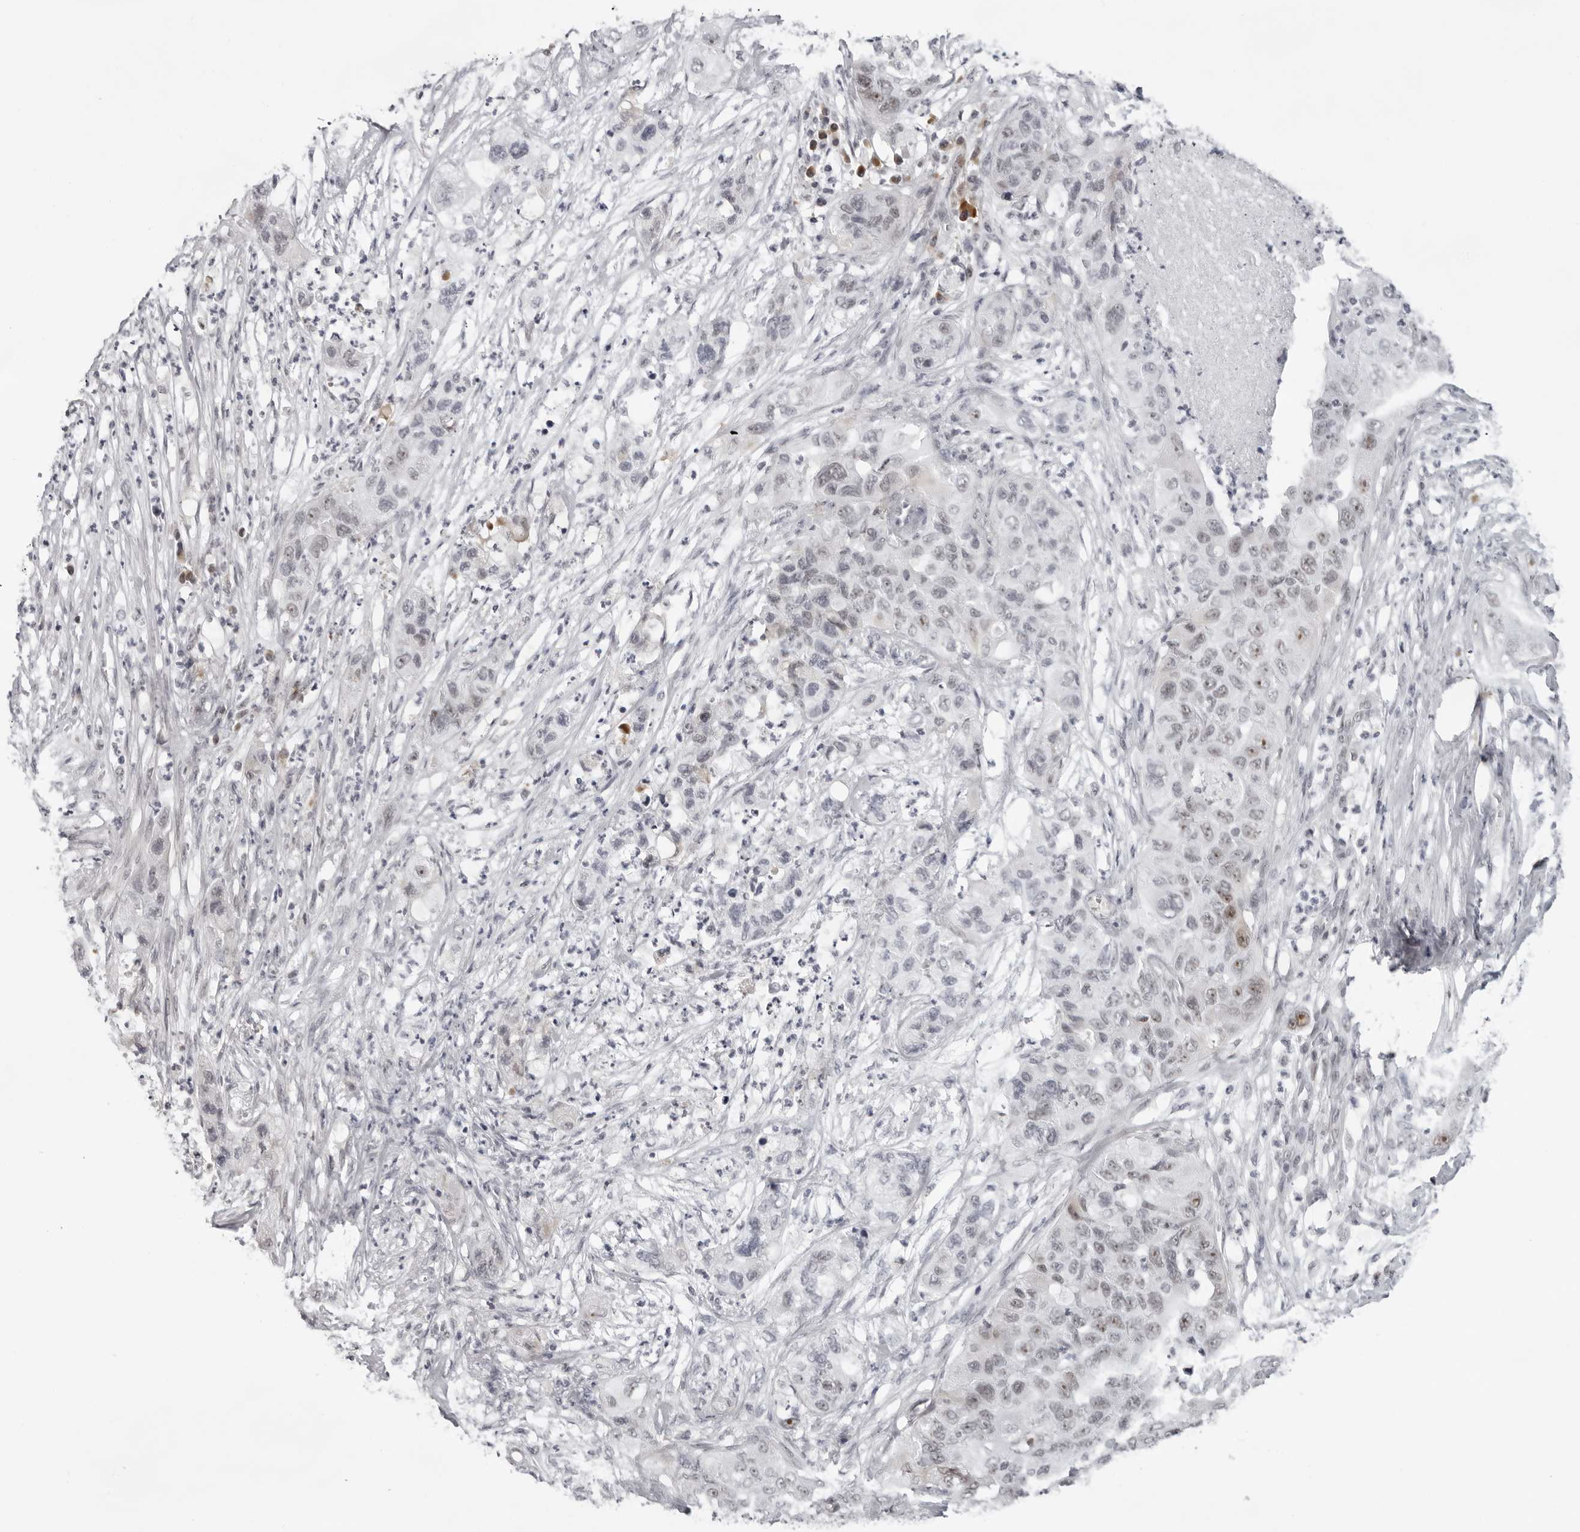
{"staining": {"intensity": "moderate", "quantity": "<25%", "location": "nuclear"}, "tissue": "pancreatic cancer", "cell_type": "Tumor cells", "image_type": "cancer", "snomed": [{"axis": "morphology", "description": "Adenocarcinoma, NOS"}, {"axis": "topography", "description": "Pancreas"}], "caption": "A high-resolution histopathology image shows immunohistochemistry (IHC) staining of pancreatic cancer, which displays moderate nuclear expression in about <25% of tumor cells.", "gene": "EXOSC10", "patient": {"sex": "female", "age": 78}}